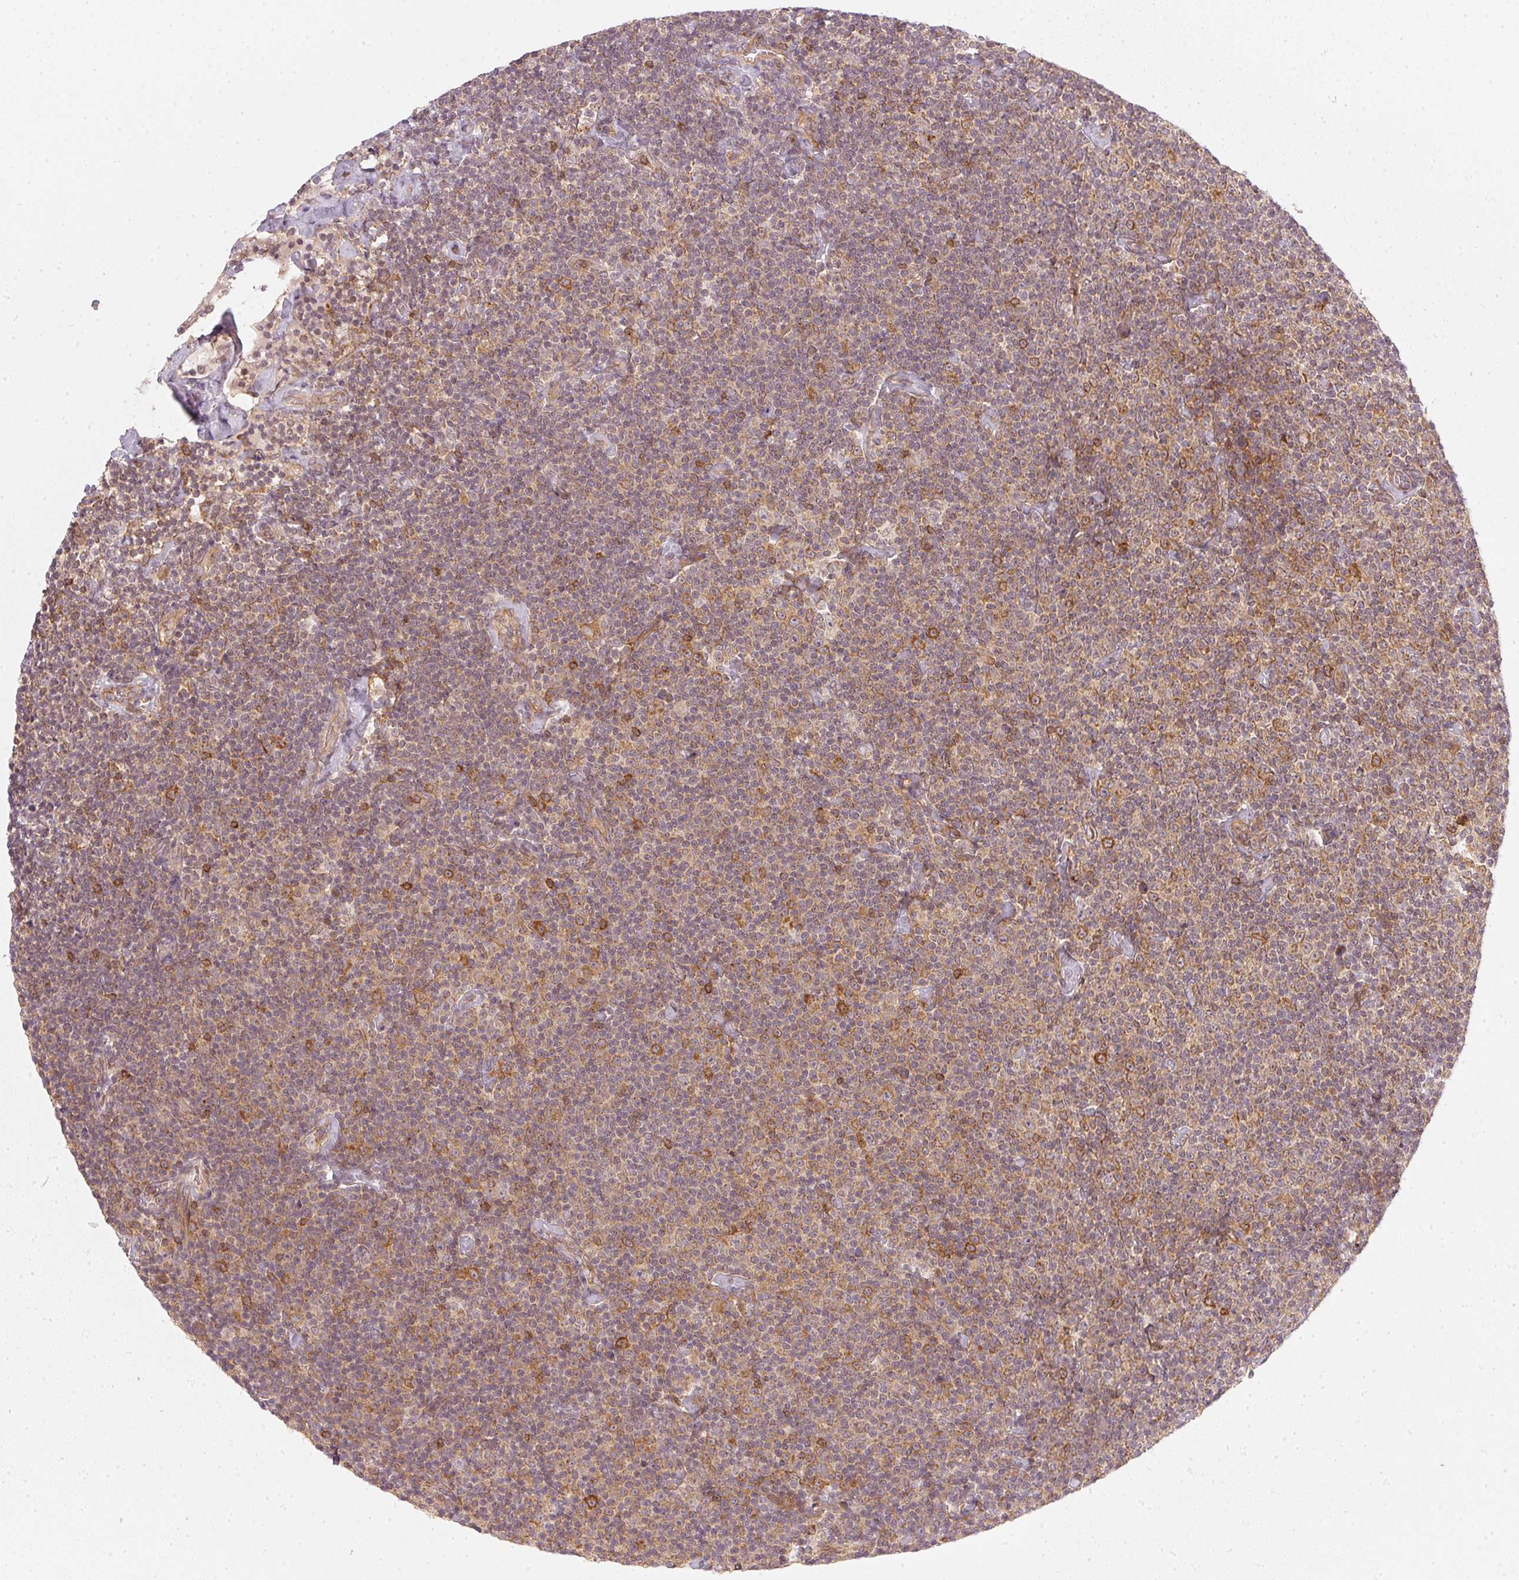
{"staining": {"intensity": "weak", "quantity": "25%-75%", "location": "cytoplasmic/membranous"}, "tissue": "lymphoma", "cell_type": "Tumor cells", "image_type": "cancer", "snomed": [{"axis": "morphology", "description": "Malignant lymphoma, non-Hodgkin's type, Low grade"}, {"axis": "topography", "description": "Lymph node"}], "caption": "Tumor cells reveal weak cytoplasmic/membranous positivity in approximately 25%-75% of cells in low-grade malignant lymphoma, non-Hodgkin's type.", "gene": "NADK2", "patient": {"sex": "male", "age": 81}}